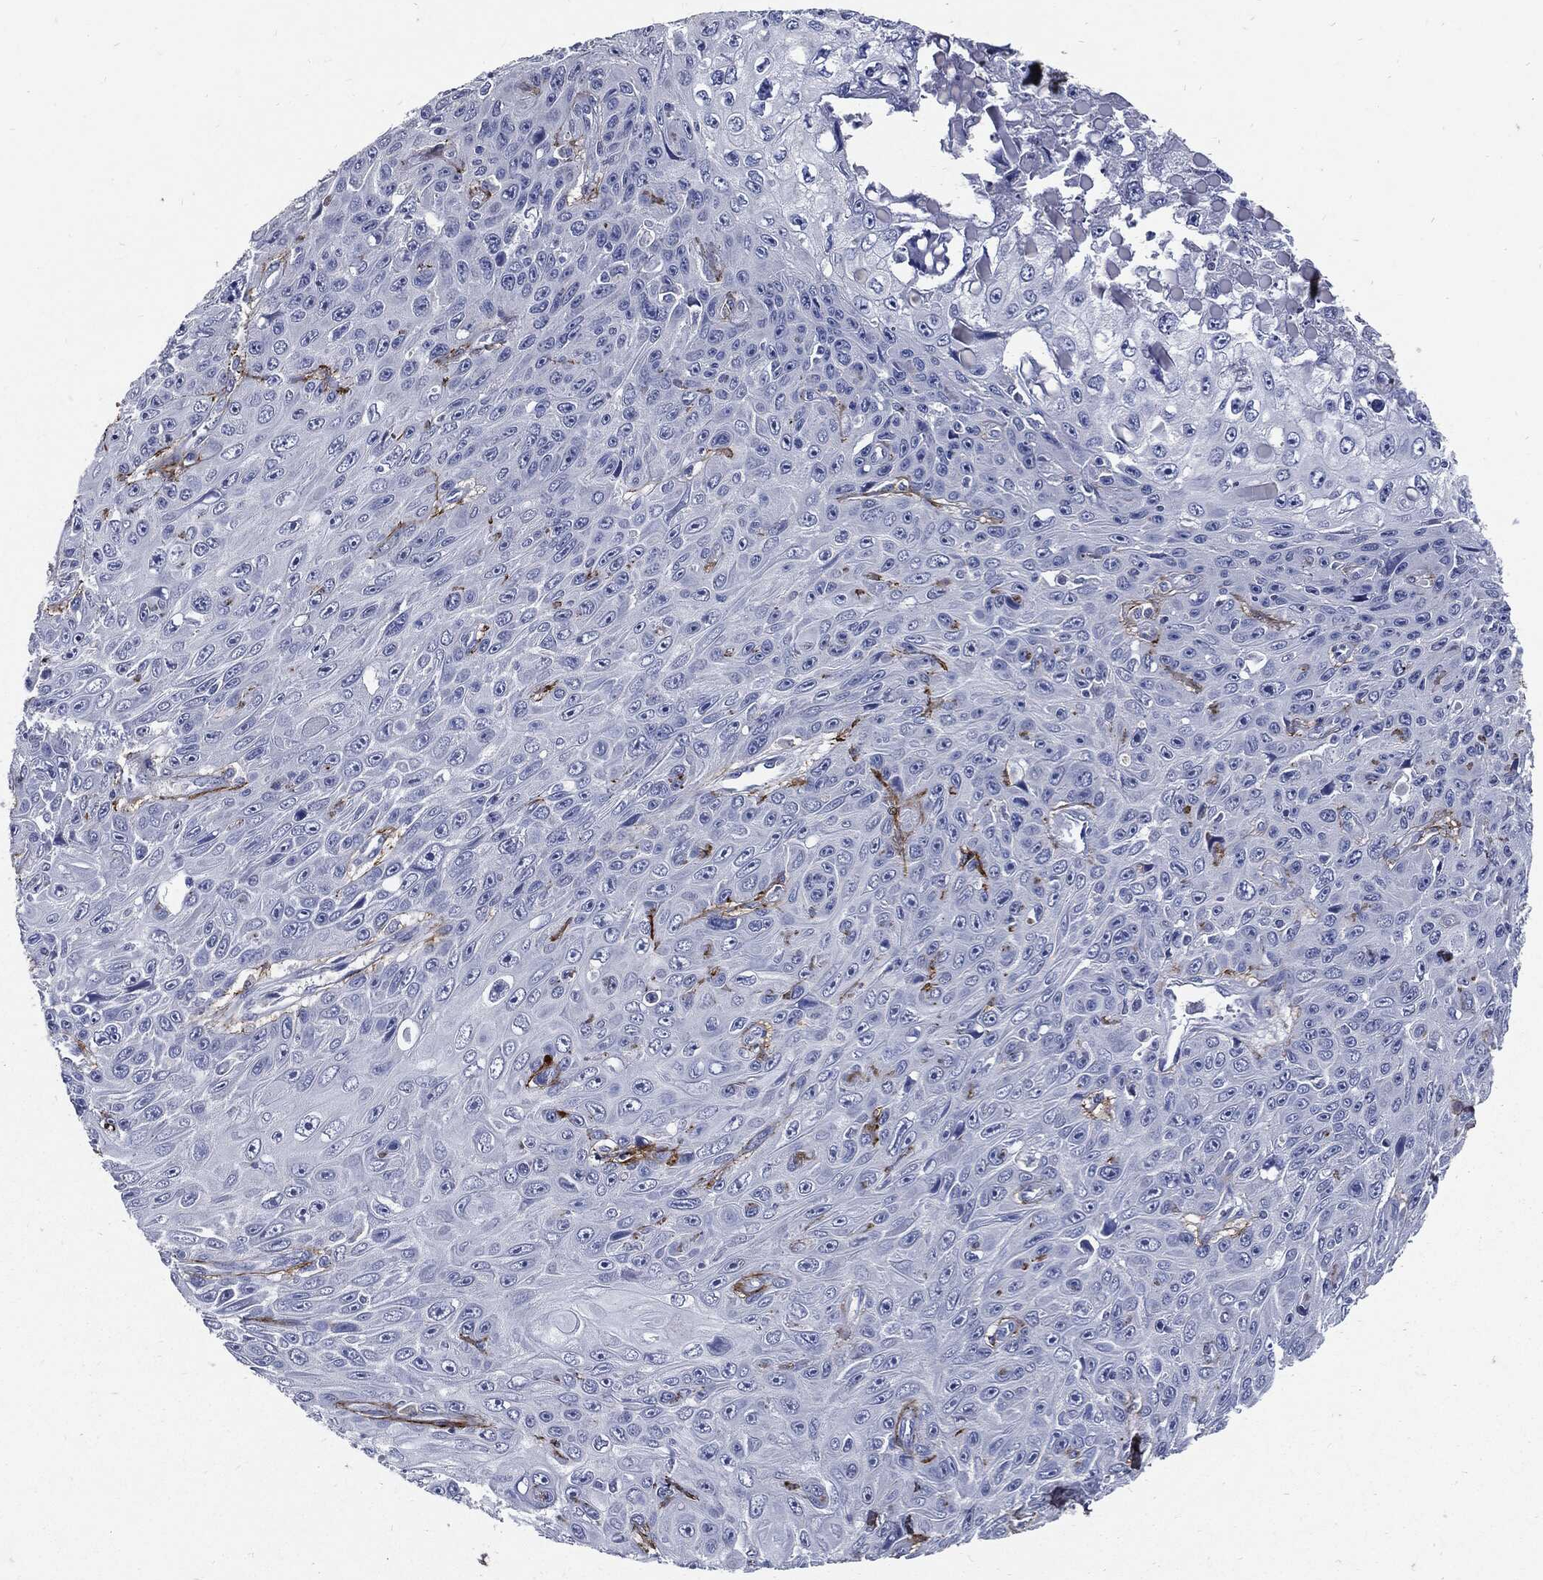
{"staining": {"intensity": "negative", "quantity": "none", "location": "none"}, "tissue": "skin cancer", "cell_type": "Tumor cells", "image_type": "cancer", "snomed": [{"axis": "morphology", "description": "Squamous cell carcinoma, NOS"}, {"axis": "topography", "description": "Skin"}], "caption": "Protein analysis of skin squamous cell carcinoma demonstrates no significant positivity in tumor cells.", "gene": "FBN1", "patient": {"sex": "male", "age": 82}}